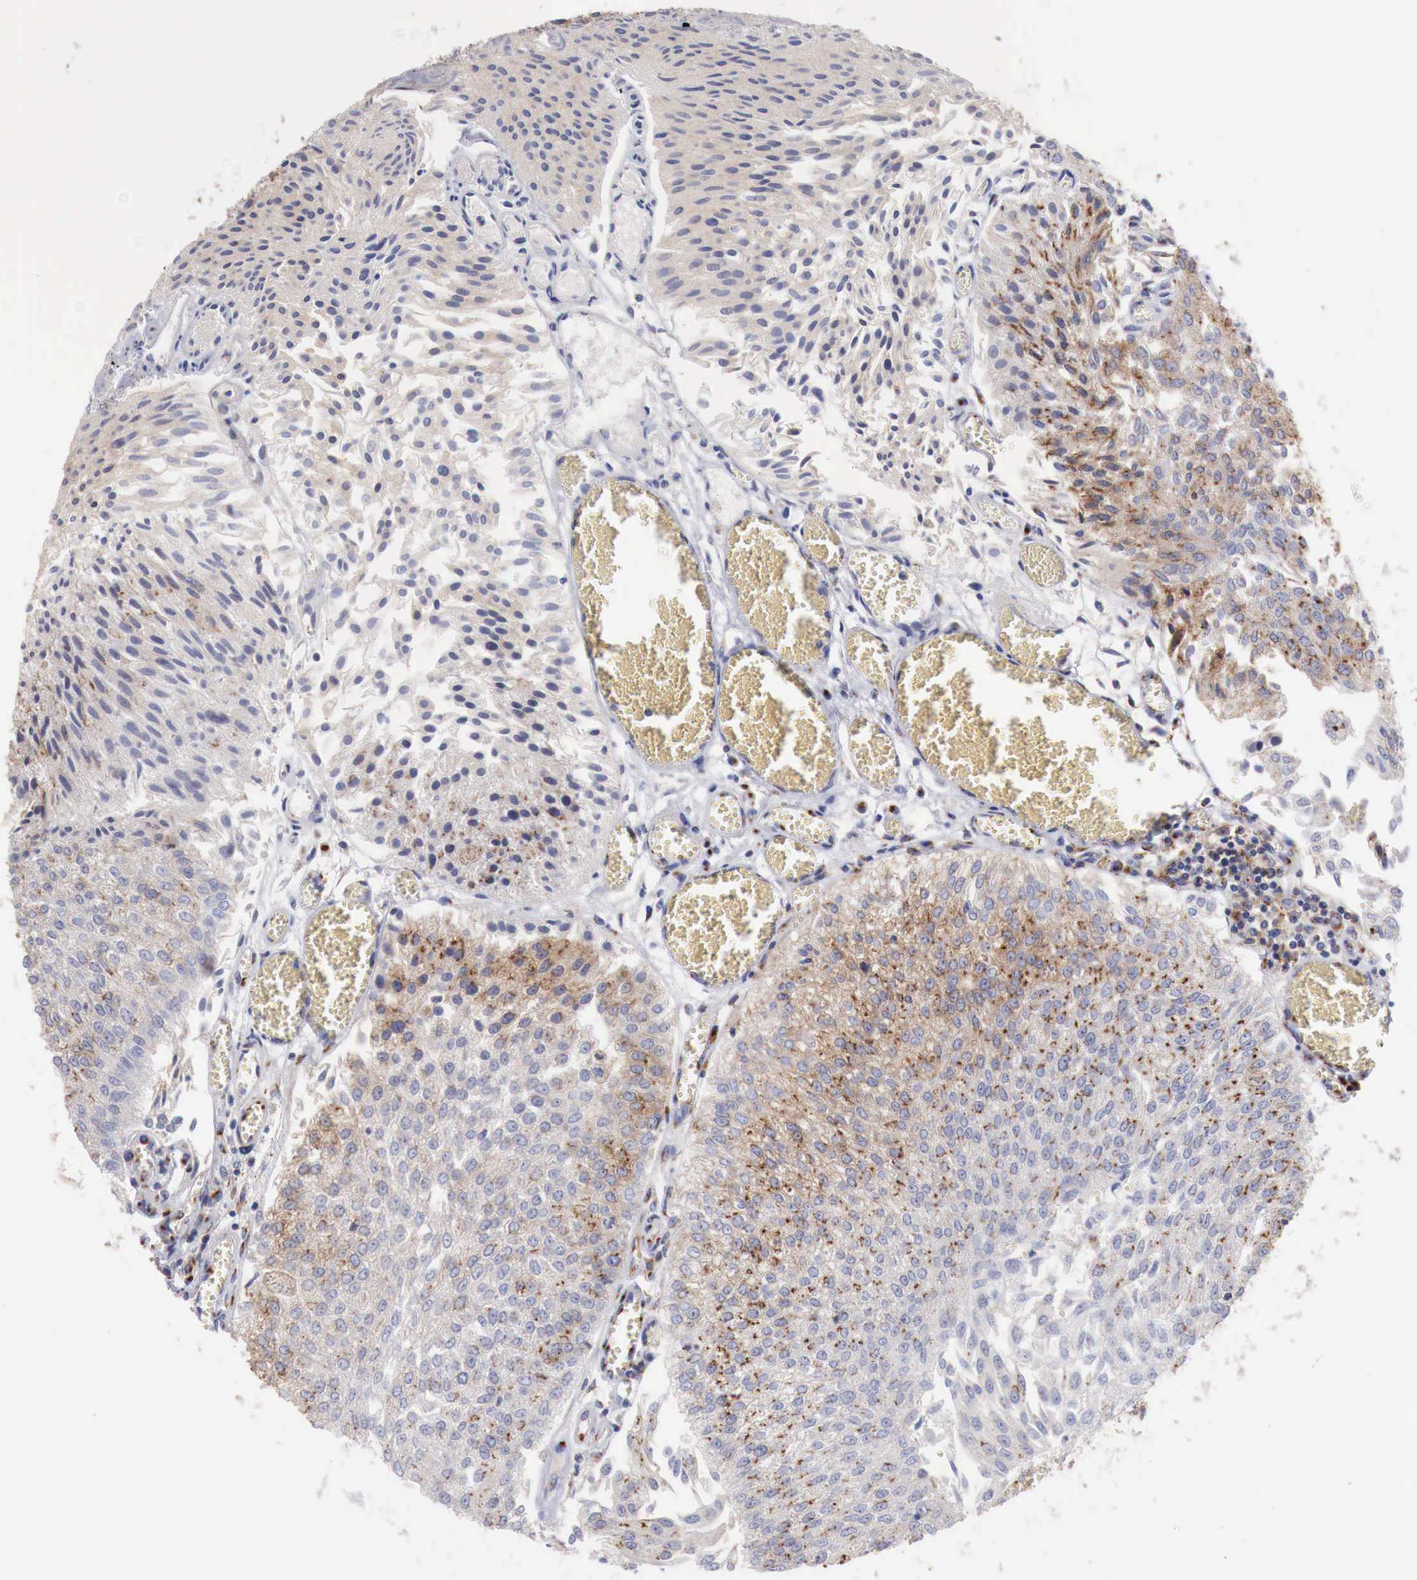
{"staining": {"intensity": "moderate", "quantity": "25%-75%", "location": "cytoplasmic/membranous"}, "tissue": "urothelial cancer", "cell_type": "Tumor cells", "image_type": "cancer", "snomed": [{"axis": "morphology", "description": "Urothelial carcinoma, Low grade"}, {"axis": "topography", "description": "Urinary bladder"}], "caption": "Tumor cells exhibit medium levels of moderate cytoplasmic/membranous staining in about 25%-75% of cells in urothelial carcinoma (low-grade). The staining is performed using DAB (3,3'-diaminobenzidine) brown chromogen to label protein expression. The nuclei are counter-stained blue using hematoxylin.", "gene": "SYAP1", "patient": {"sex": "male", "age": 86}}